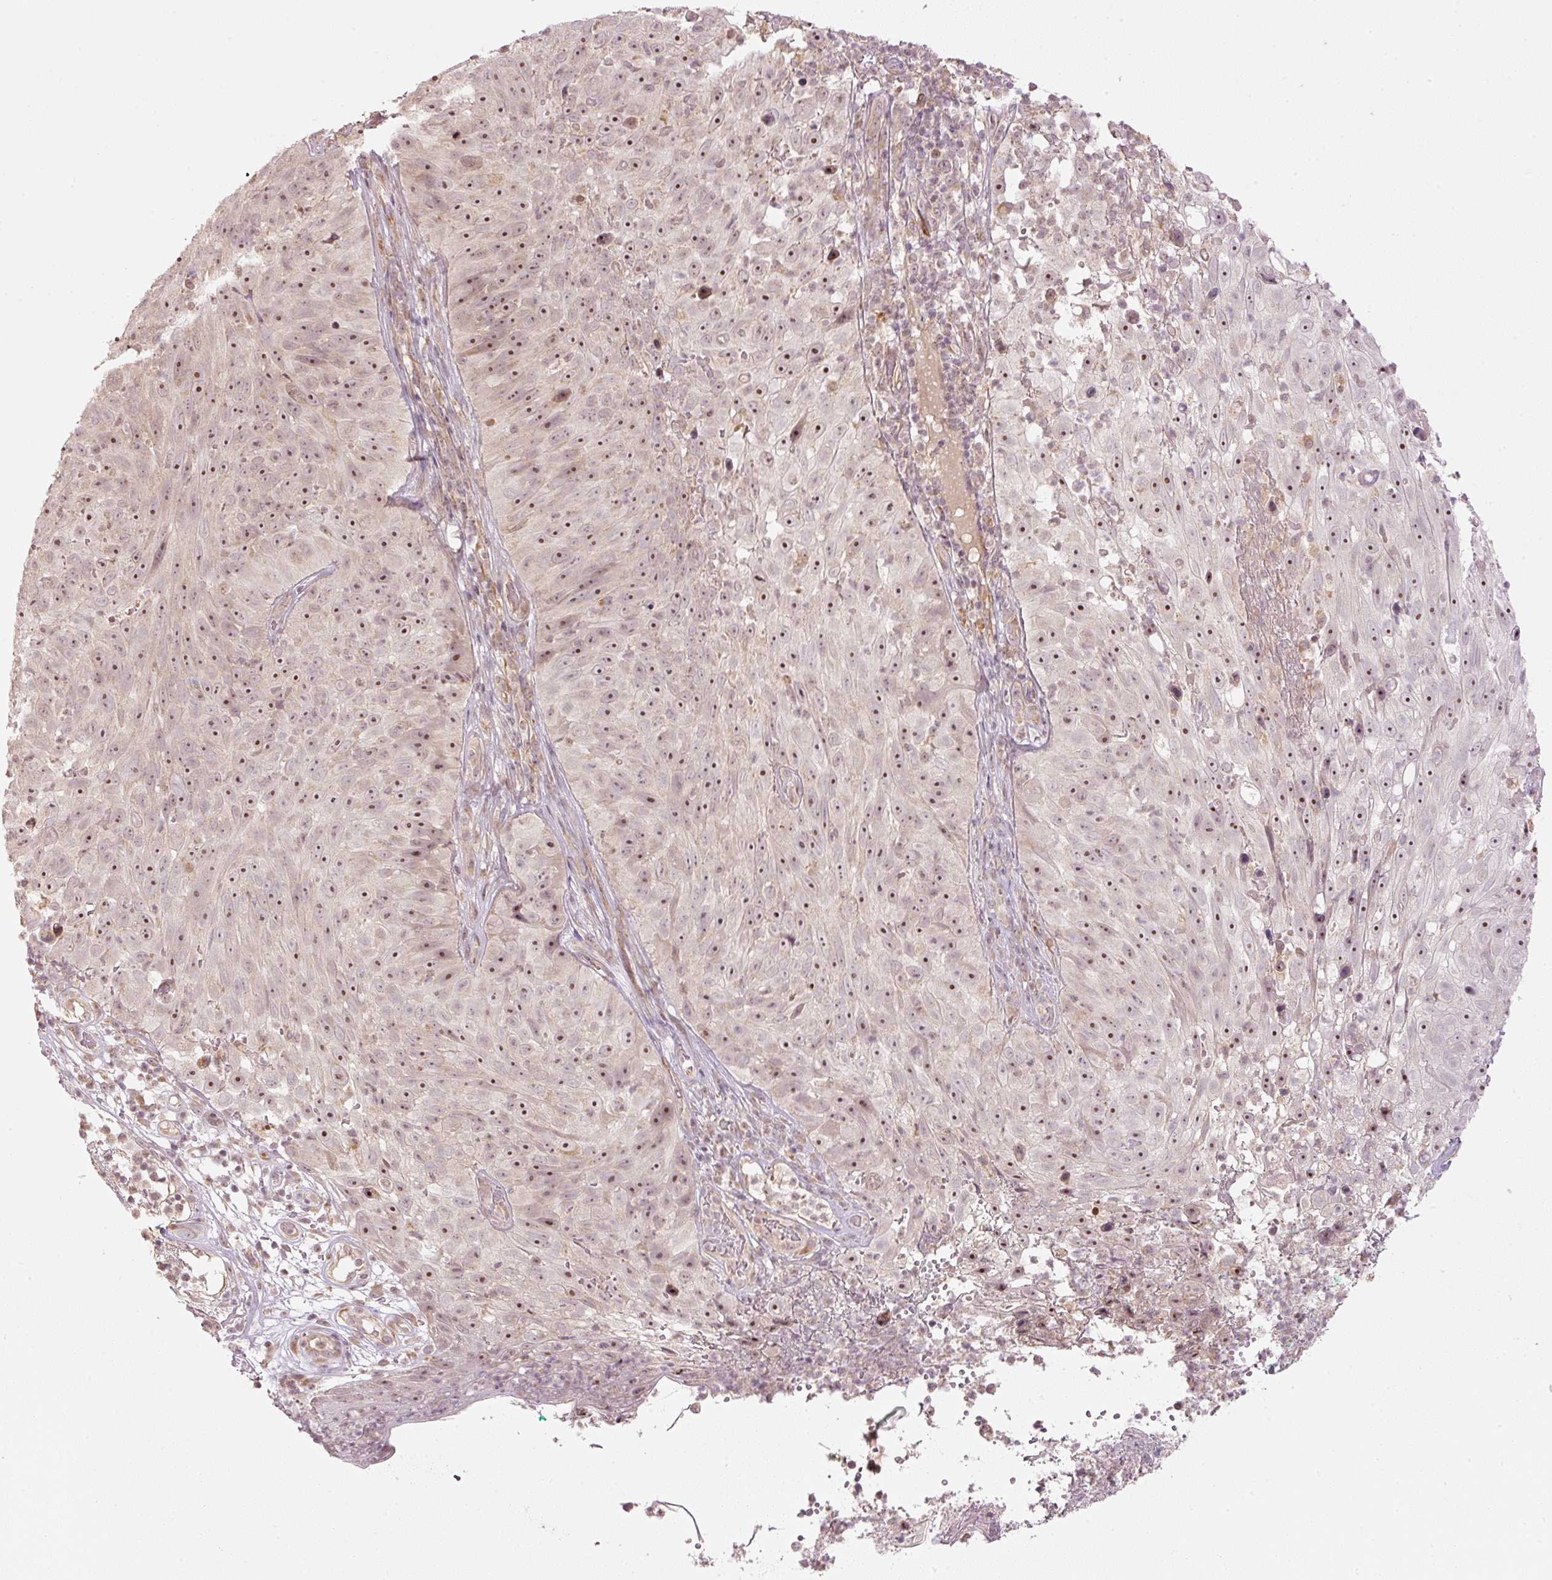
{"staining": {"intensity": "moderate", "quantity": ">75%", "location": "nuclear"}, "tissue": "skin cancer", "cell_type": "Tumor cells", "image_type": "cancer", "snomed": [{"axis": "morphology", "description": "Squamous cell carcinoma, NOS"}, {"axis": "topography", "description": "Skin"}], "caption": "Immunohistochemical staining of human squamous cell carcinoma (skin) exhibits medium levels of moderate nuclear expression in about >75% of tumor cells. Immunohistochemistry (ihc) stains the protein in brown and the nuclei are stained blue.", "gene": "CDC20B", "patient": {"sex": "female", "age": 87}}